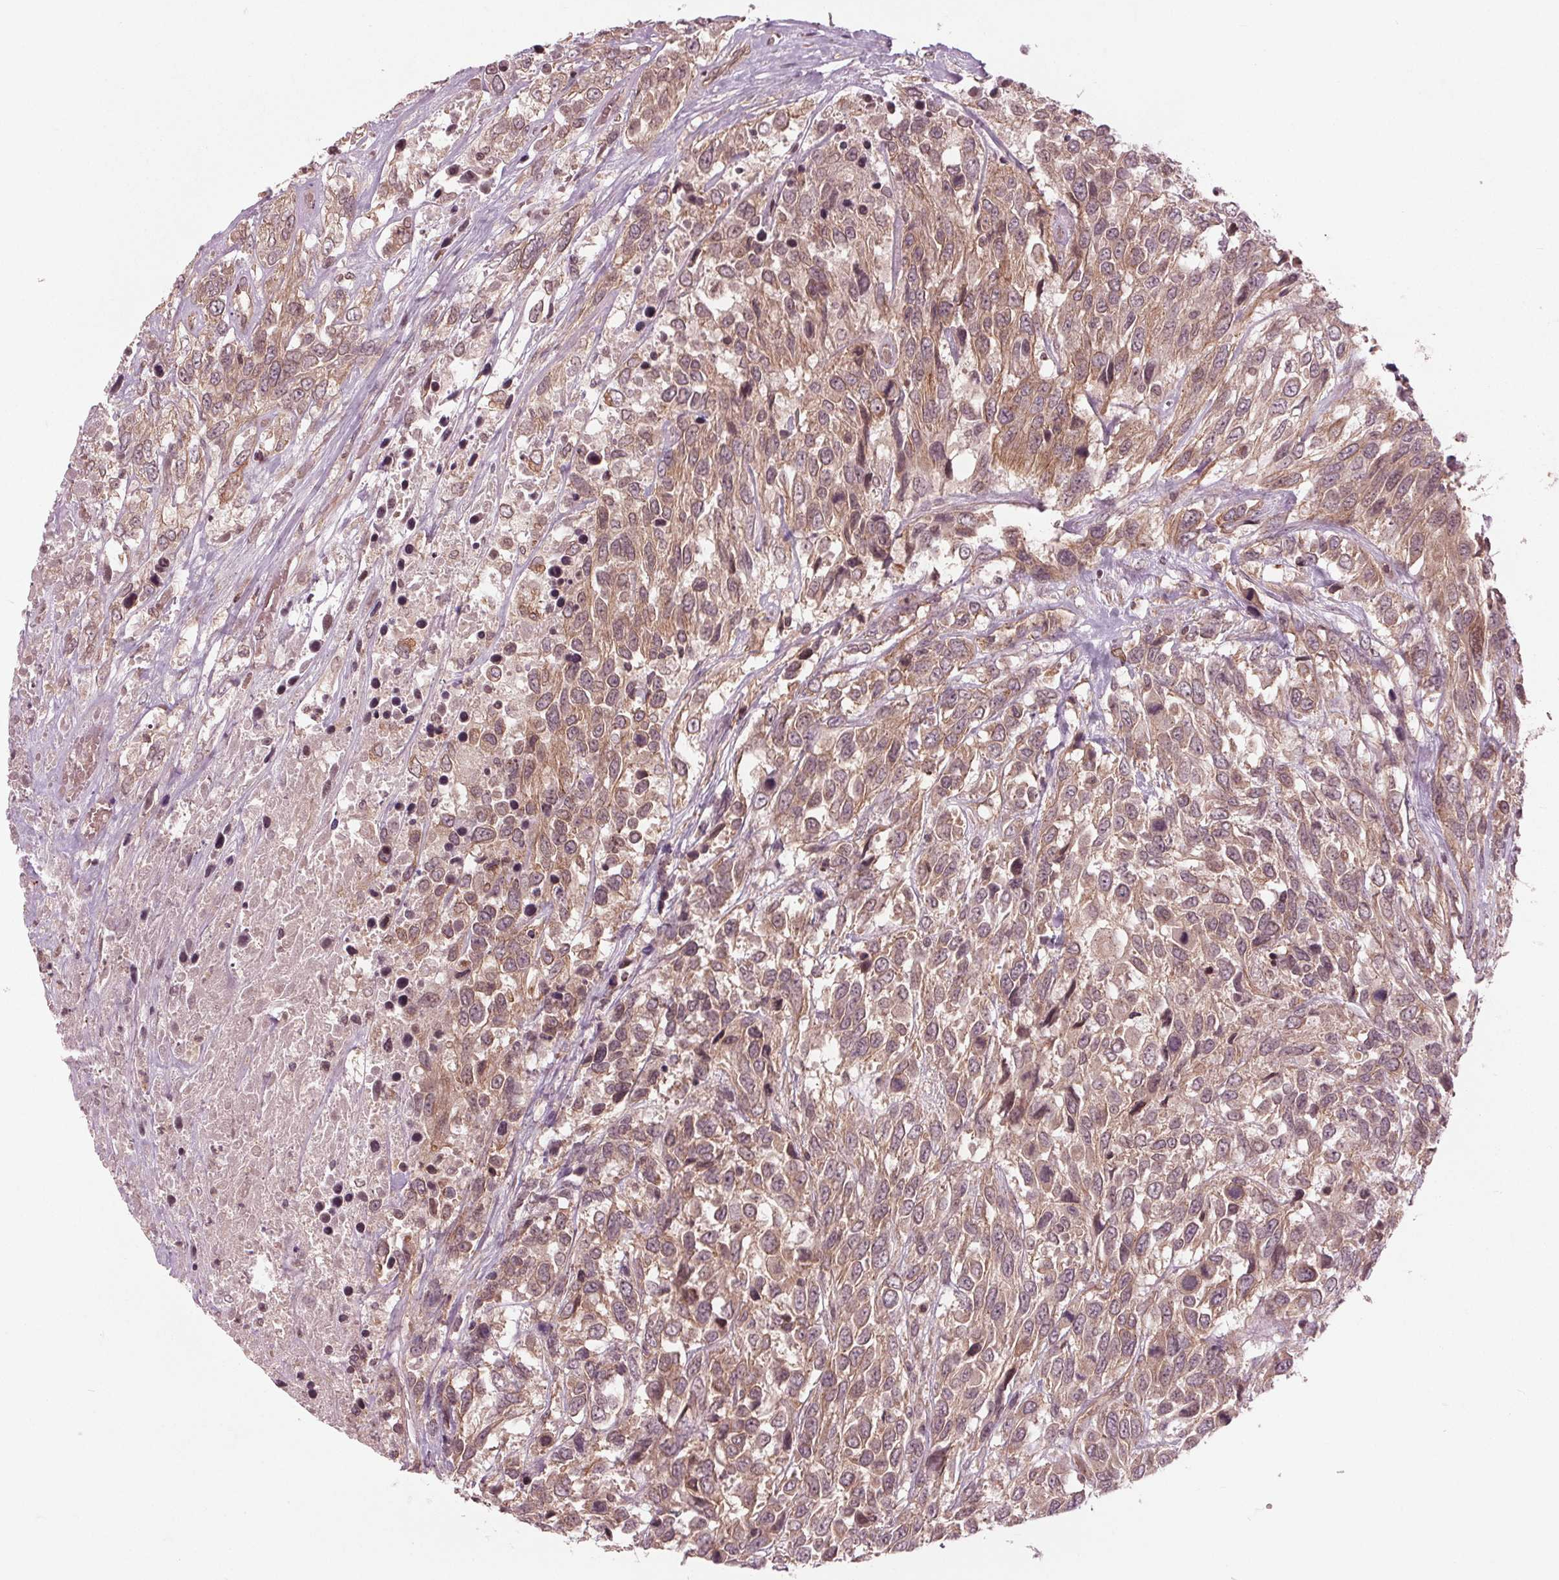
{"staining": {"intensity": "weak", "quantity": "25%-75%", "location": "cytoplasmic/membranous,nuclear"}, "tissue": "urothelial cancer", "cell_type": "Tumor cells", "image_type": "cancer", "snomed": [{"axis": "morphology", "description": "Urothelial carcinoma, High grade"}, {"axis": "topography", "description": "Urinary bladder"}], "caption": "Protein analysis of urothelial carcinoma (high-grade) tissue exhibits weak cytoplasmic/membranous and nuclear expression in approximately 25%-75% of tumor cells. (DAB = brown stain, brightfield microscopy at high magnification).", "gene": "BTBD1", "patient": {"sex": "female", "age": 70}}